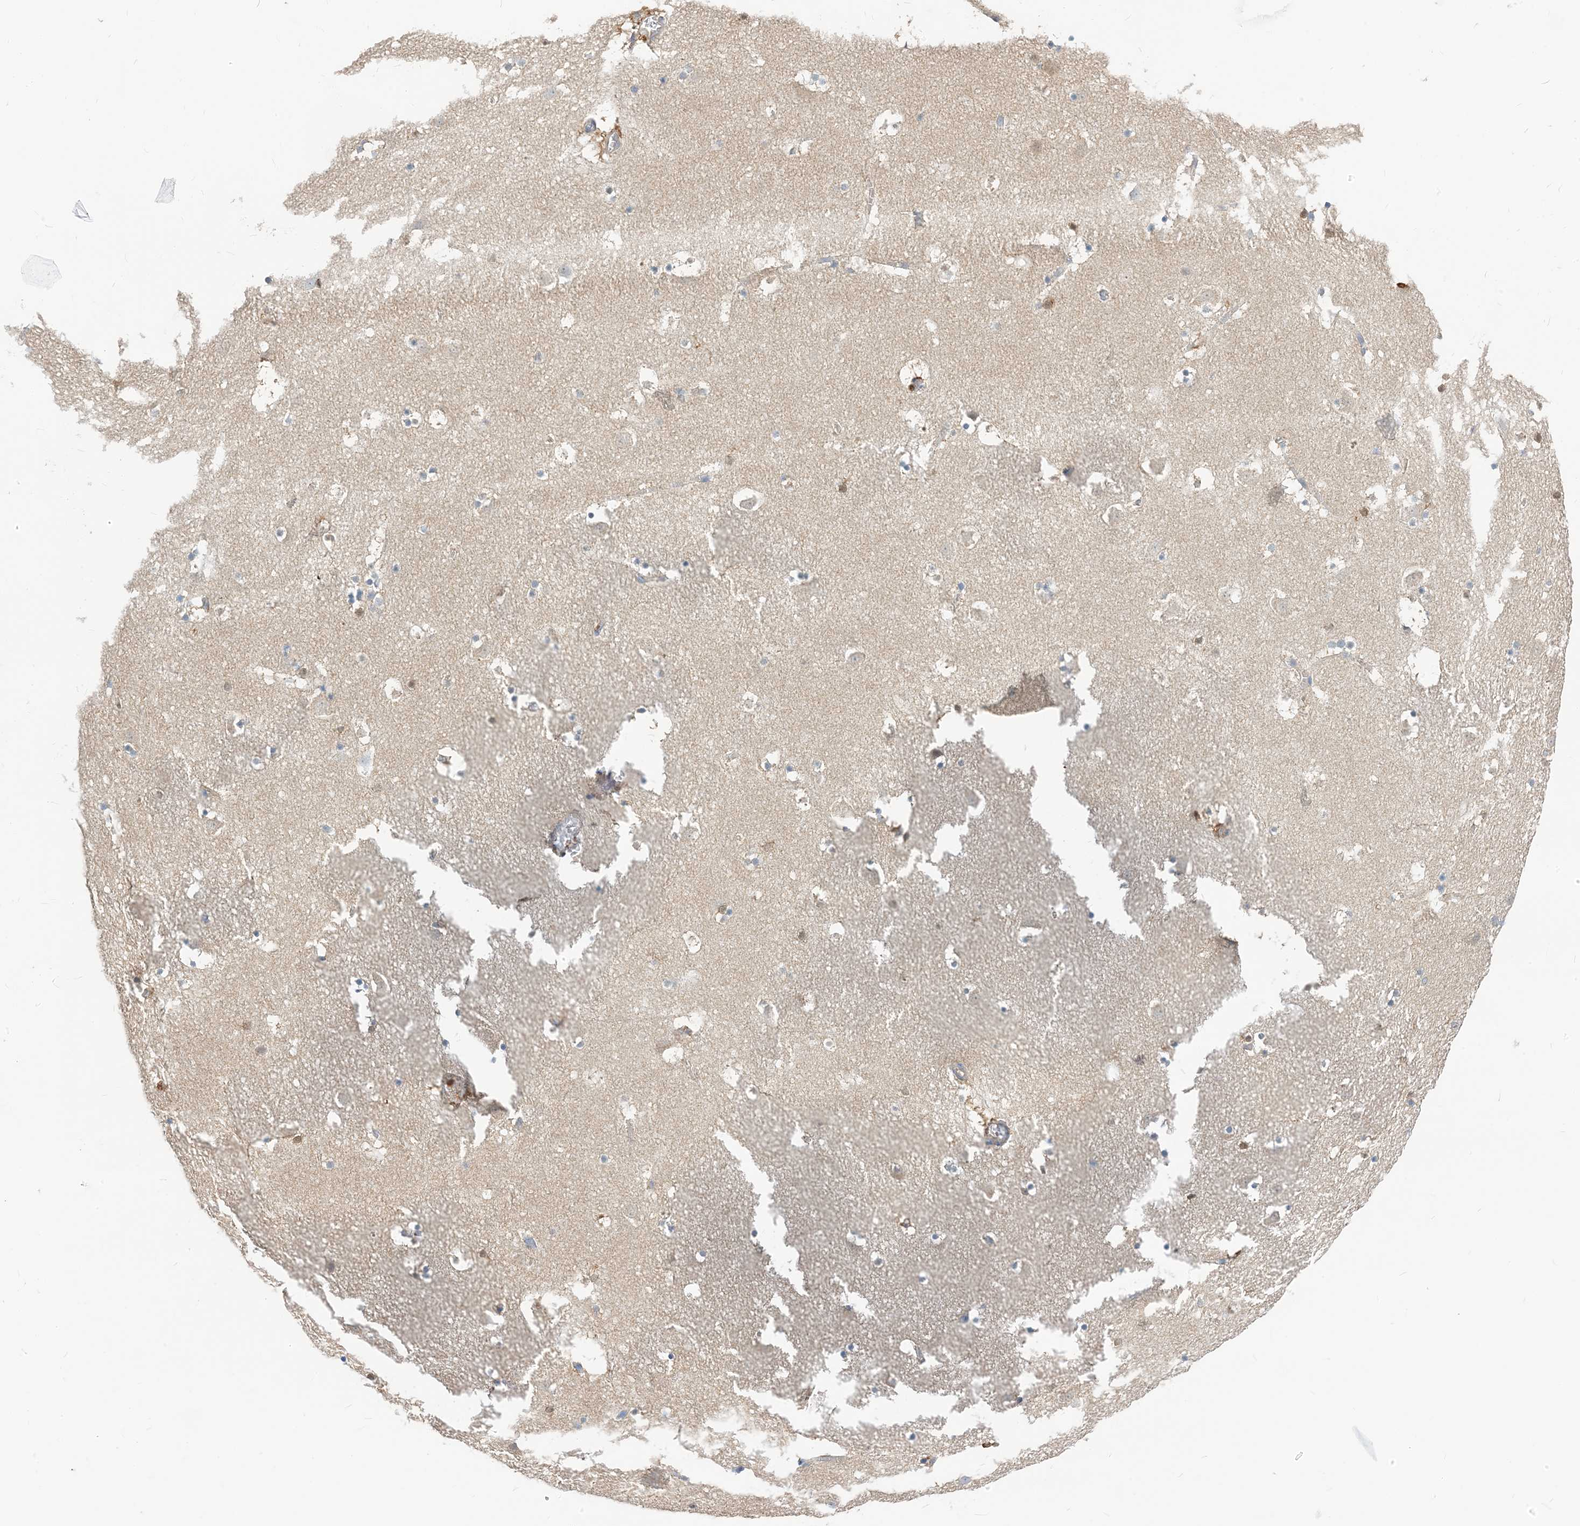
{"staining": {"intensity": "weak", "quantity": "<25%", "location": "cytoplasmic/membranous"}, "tissue": "caudate", "cell_type": "Glial cells", "image_type": "normal", "snomed": [{"axis": "morphology", "description": "Normal tissue, NOS"}, {"axis": "topography", "description": "Lateral ventricle wall"}], "caption": "Immunohistochemistry image of benign human caudate stained for a protein (brown), which exhibits no staining in glial cells. Nuclei are stained in blue.", "gene": "NAGK", "patient": {"sex": "male", "age": 45}}